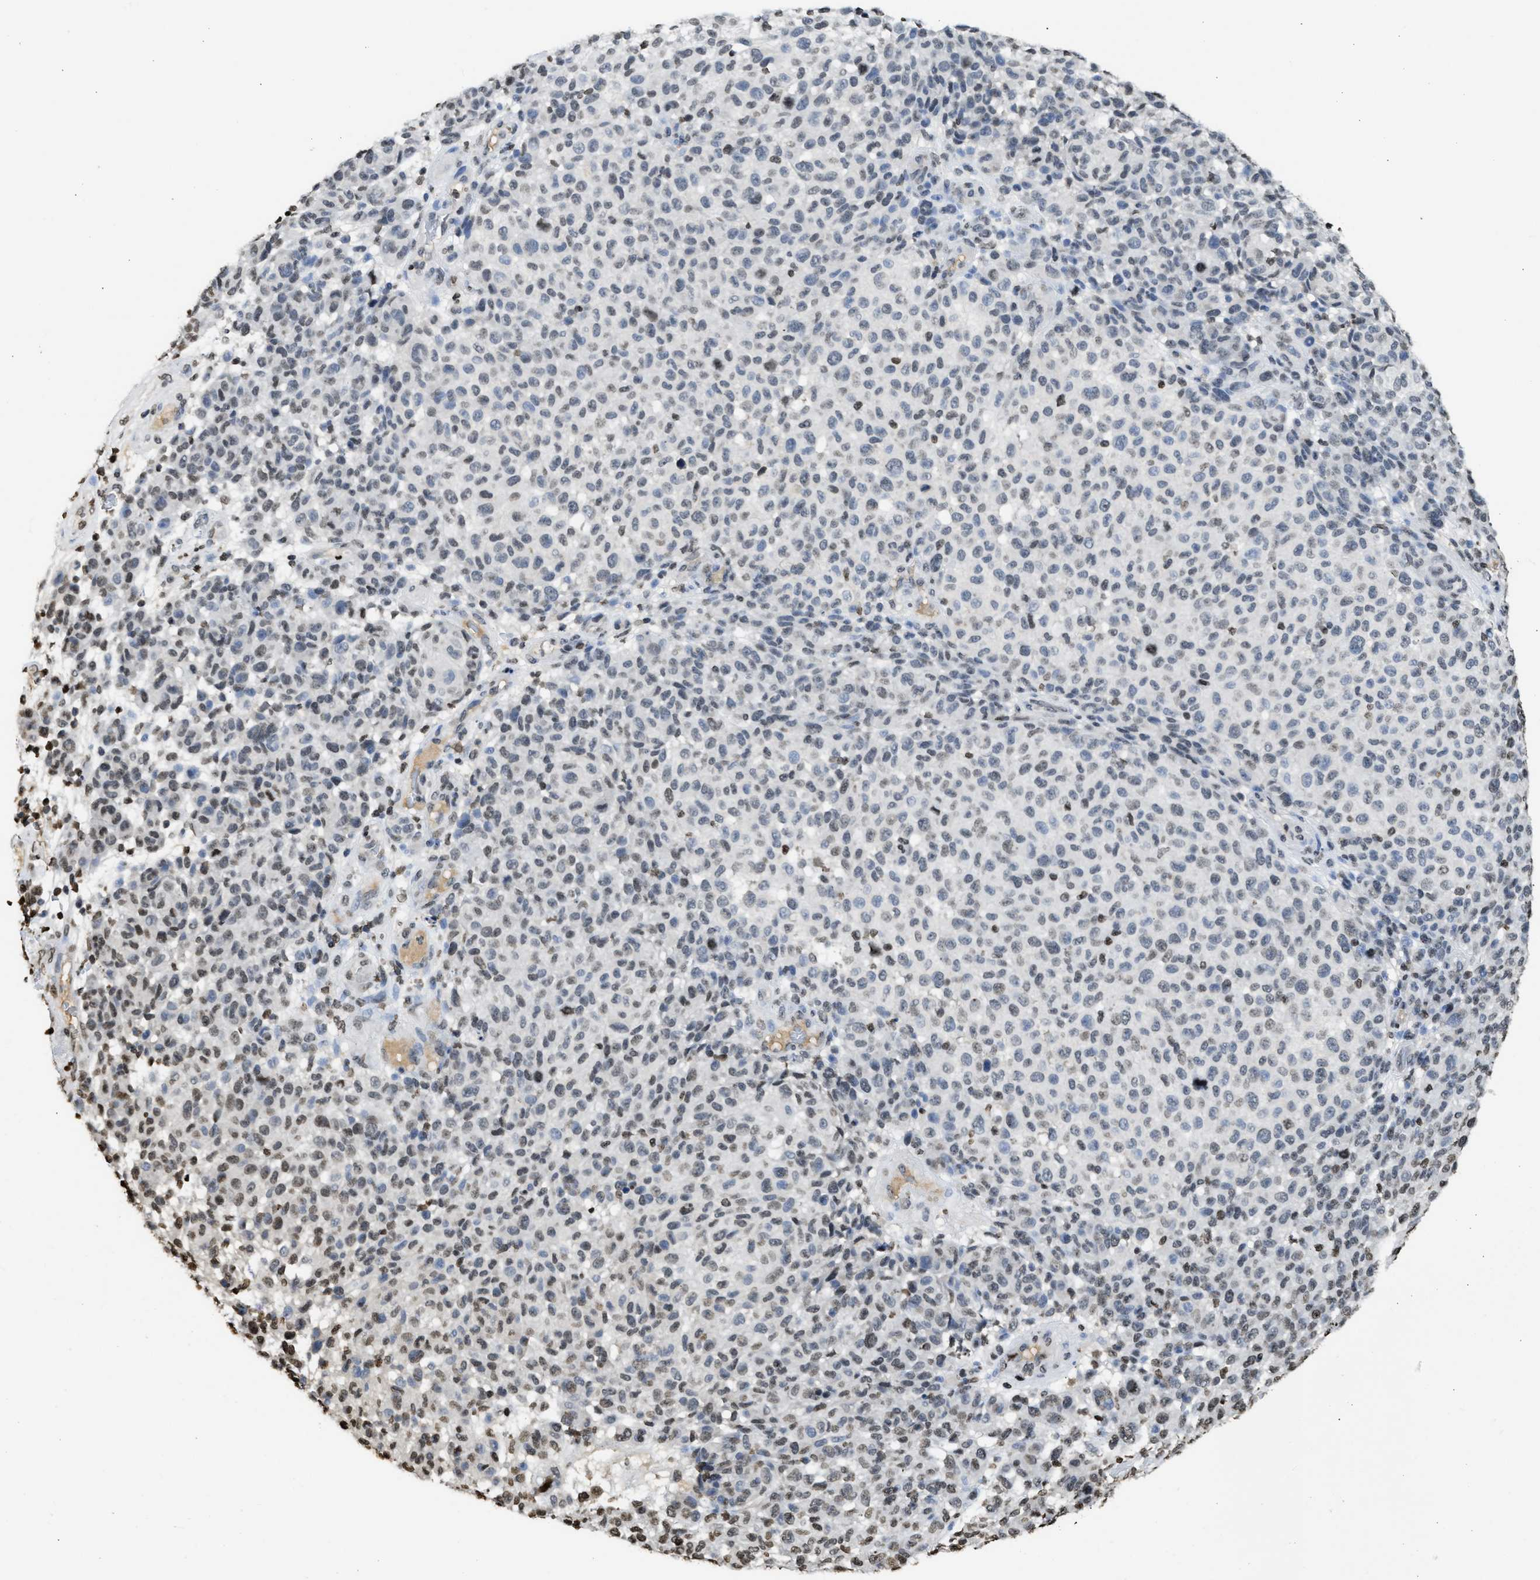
{"staining": {"intensity": "weak", "quantity": "25%-75%", "location": "nuclear"}, "tissue": "melanoma", "cell_type": "Tumor cells", "image_type": "cancer", "snomed": [{"axis": "morphology", "description": "Malignant melanoma, NOS"}, {"axis": "topography", "description": "Skin"}], "caption": "Human melanoma stained with a brown dye shows weak nuclear positive staining in approximately 25%-75% of tumor cells.", "gene": "RRAGC", "patient": {"sex": "male", "age": 59}}